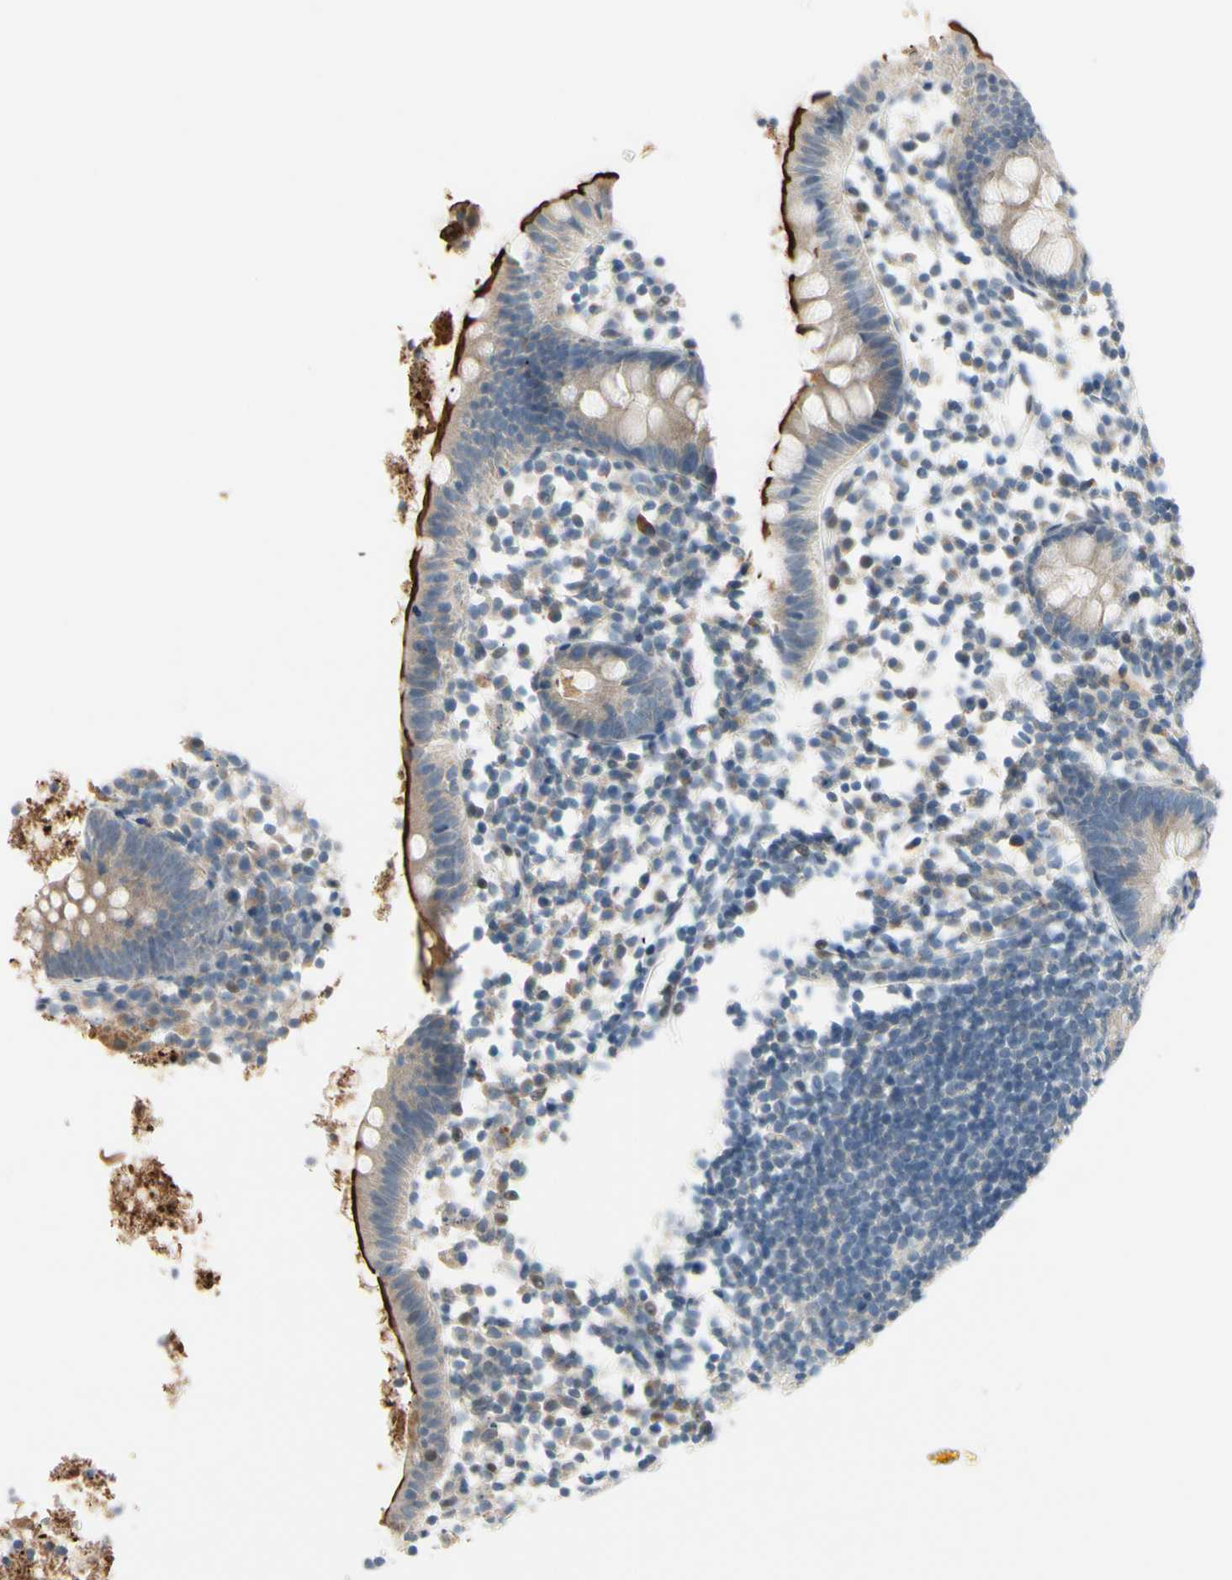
{"staining": {"intensity": "strong", "quantity": "25%-75%", "location": "cytoplasmic/membranous"}, "tissue": "appendix", "cell_type": "Glandular cells", "image_type": "normal", "snomed": [{"axis": "morphology", "description": "Normal tissue, NOS"}, {"axis": "topography", "description": "Appendix"}], "caption": "This image exhibits immunohistochemistry staining of unremarkable appendix, with high strong cytoplasmic/membranous expression in about 25%-75% of glandular cells.", "gene": "CFAP36", "patient": {"sex": "female", "age": 20}}